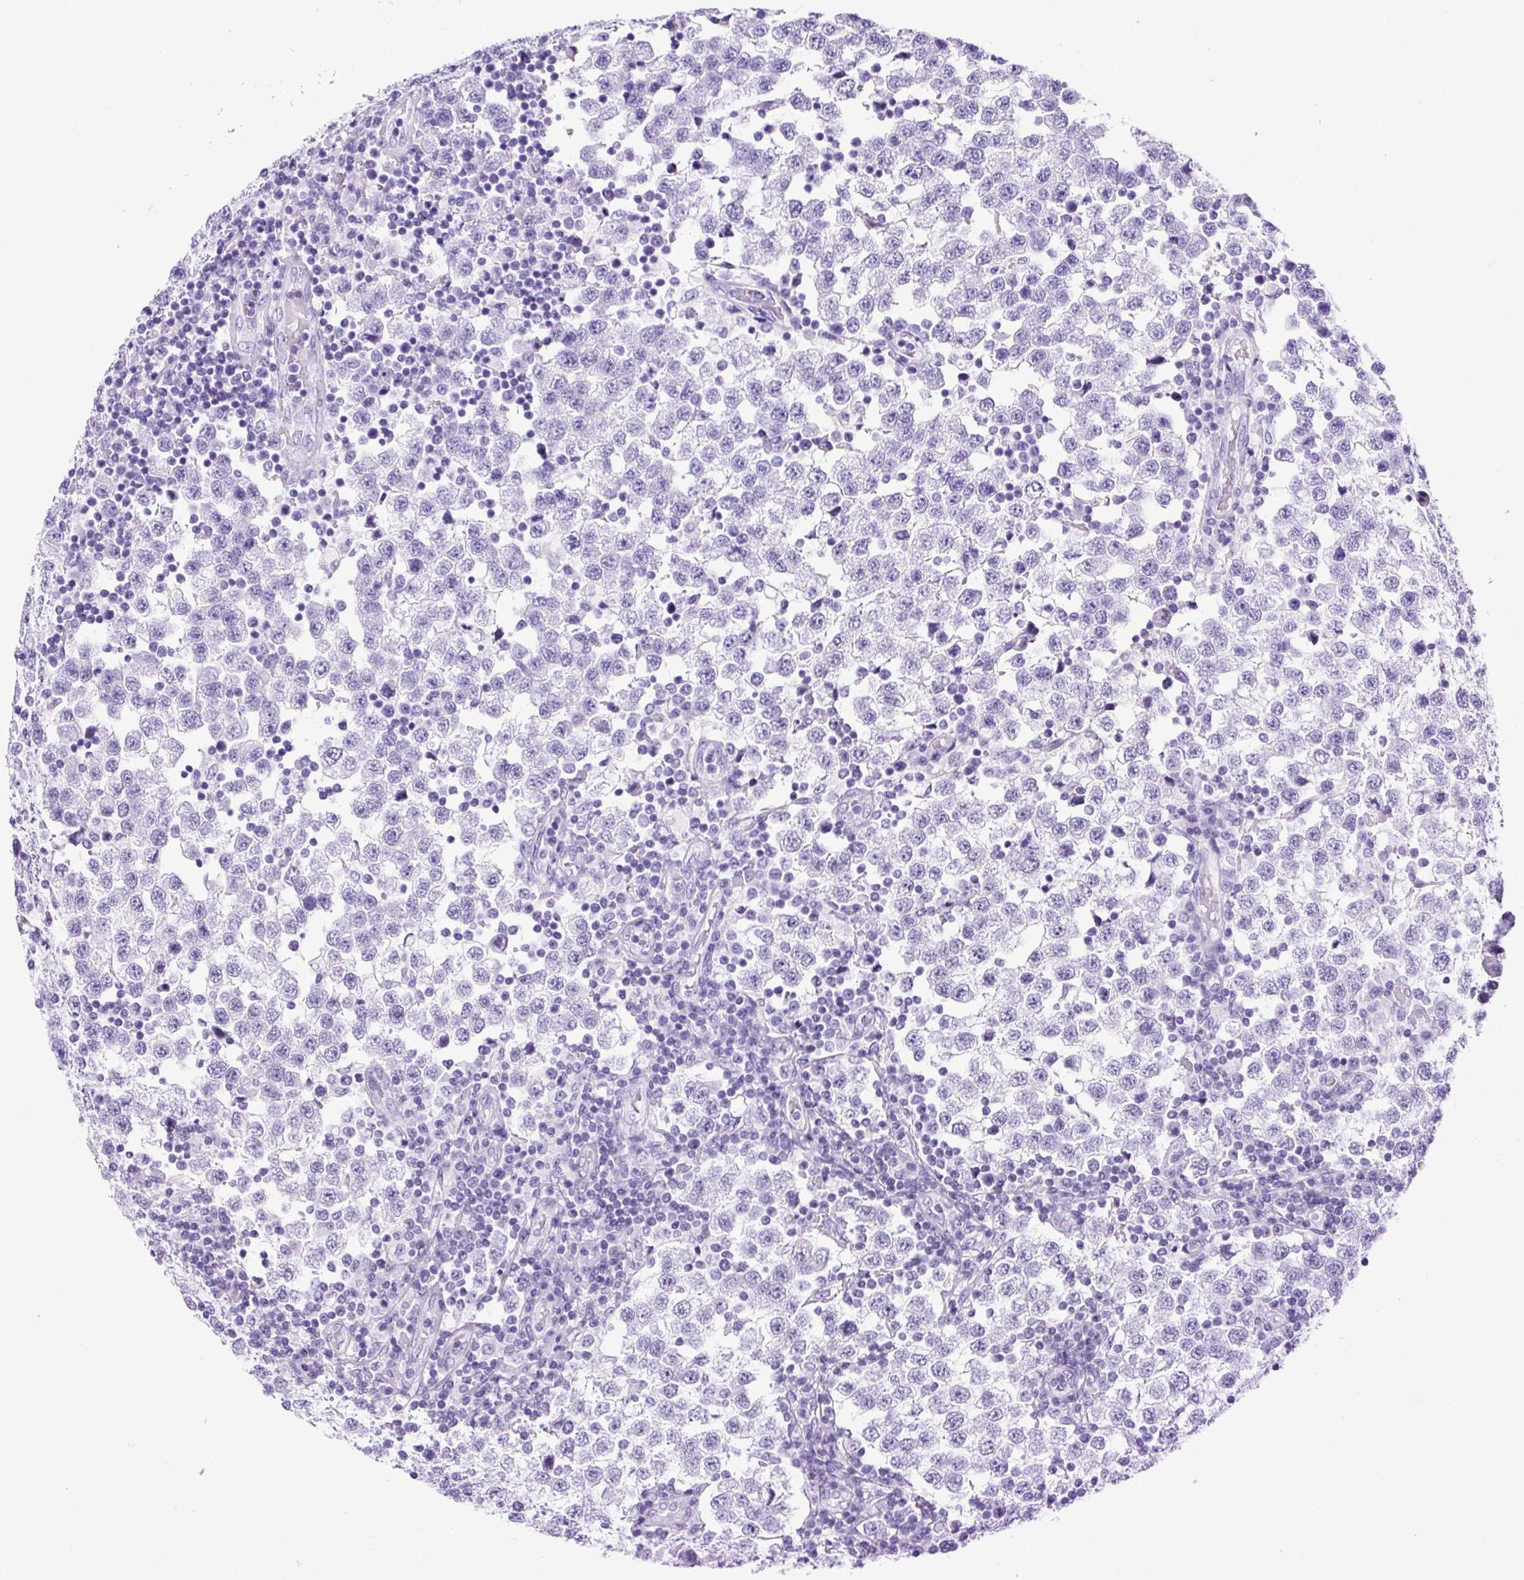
{"staining": {"intensity": "negative", "quantity": "none", "location": "none"}, "tissue": "testis cancer", "cell_type": "Tumor cells", "image_type": "cancer", "snomed": [{"axis": "morphology", "description": "Seminoma, NOS"}, {"axis": "topography", "description": "Testis"}], "caption": "Immunohistochemical staining of testis cancer (seminoma) shows no significant positivity in tumor cells. (Immunohistochemistry (ihc), brightfield microscopy, high magnification).", "gene": "CEL", "patient": {"sex": "male", "age": 34}}